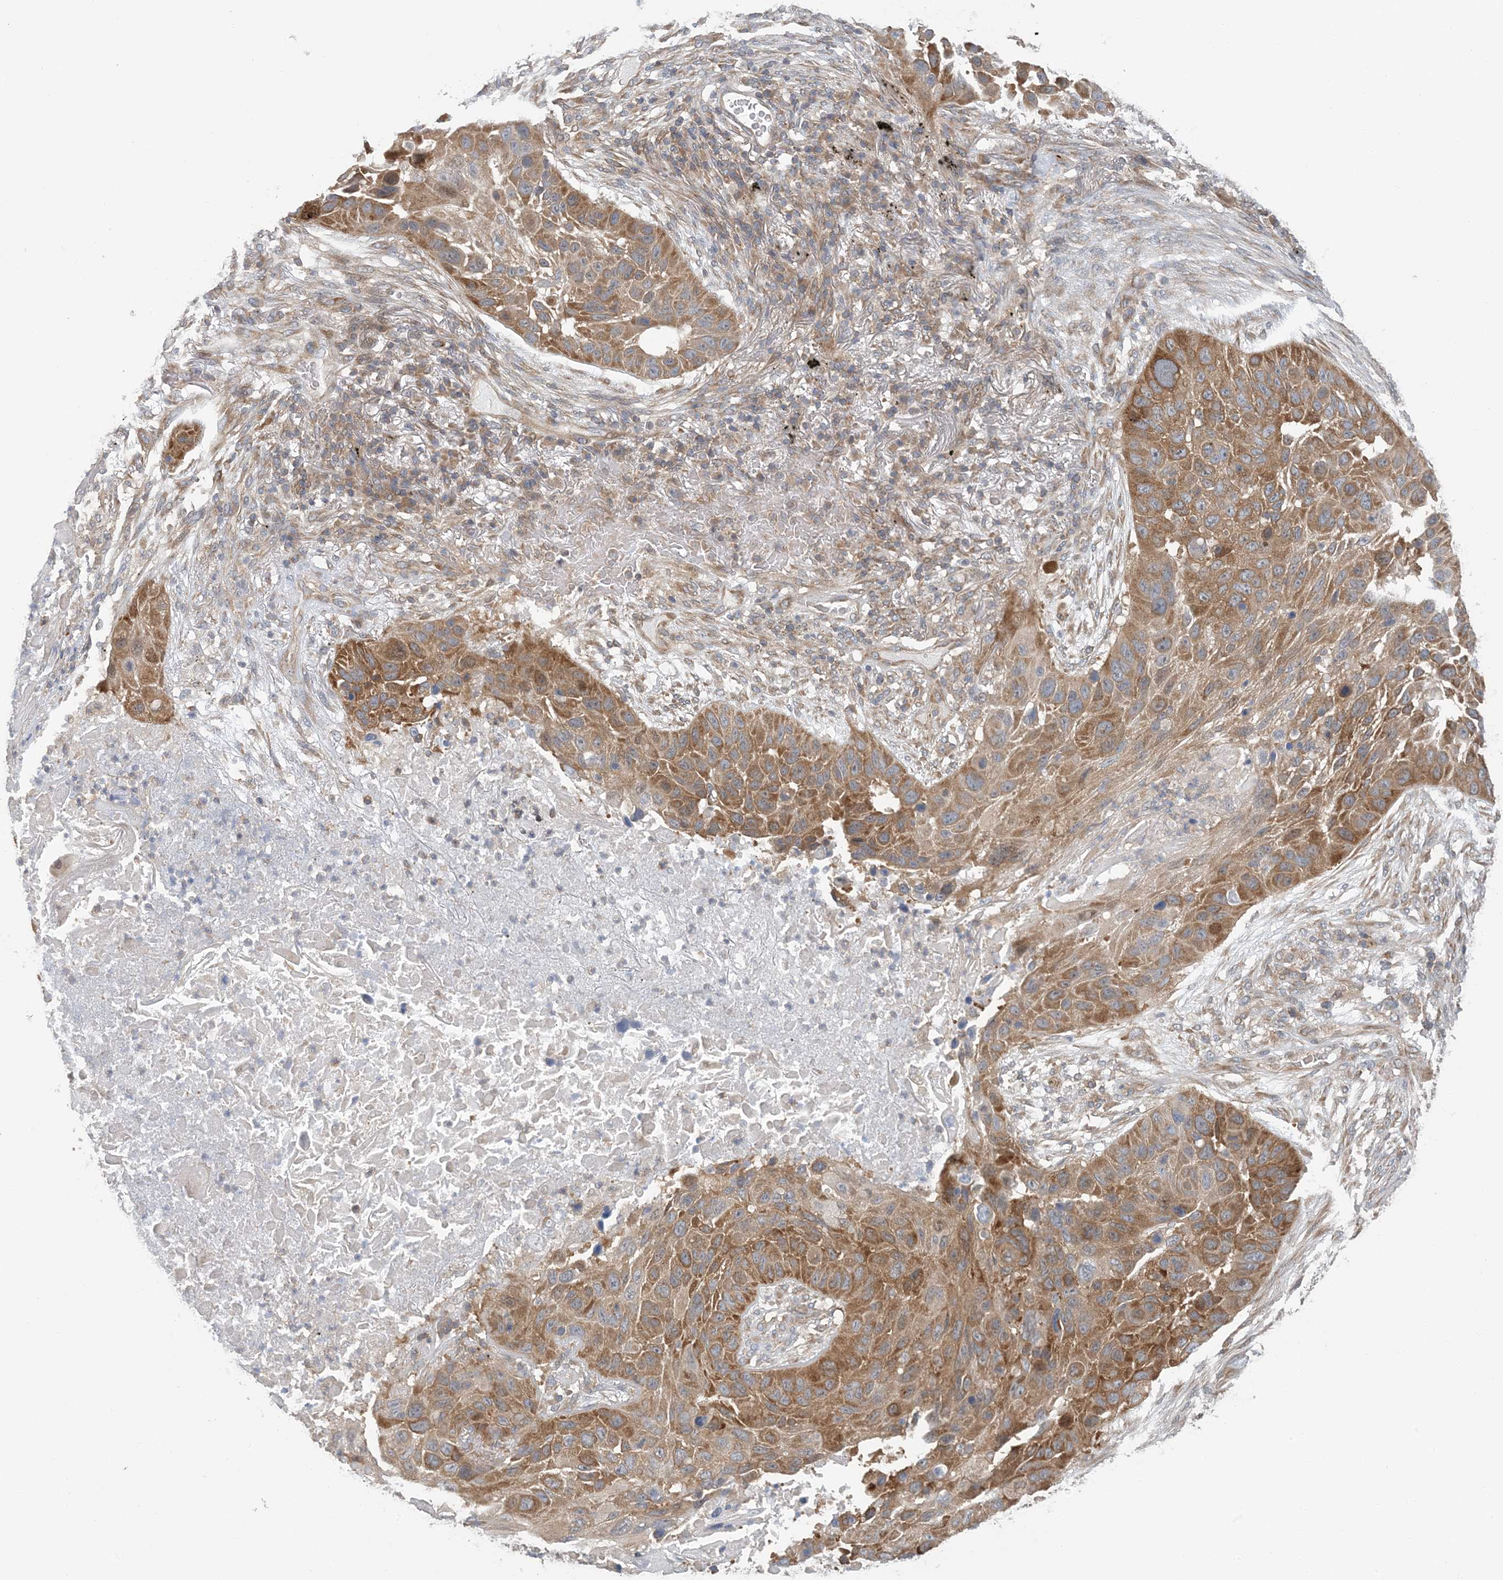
{"staining": {"intensity": "moderate", "quantity": ">75%", "location": "cytoplasmic/membranous"}, "tissue": "lung cancer", "cell_type": "Tumor cells", "image_type": "cancer", "snomed": [{"axis": "morphology", "description": "Squamous cell carcinoma, NOS"}, {"axis": "topography", "description": "Lung"}], "caption": "A brown stain shows moderate cytoplasmic/membranous staining of a protein in squamous cell carcinoma (lung) tumor cells.", "gene": "ATP13A2", "patient": {"sex": "male", "age": 57}}